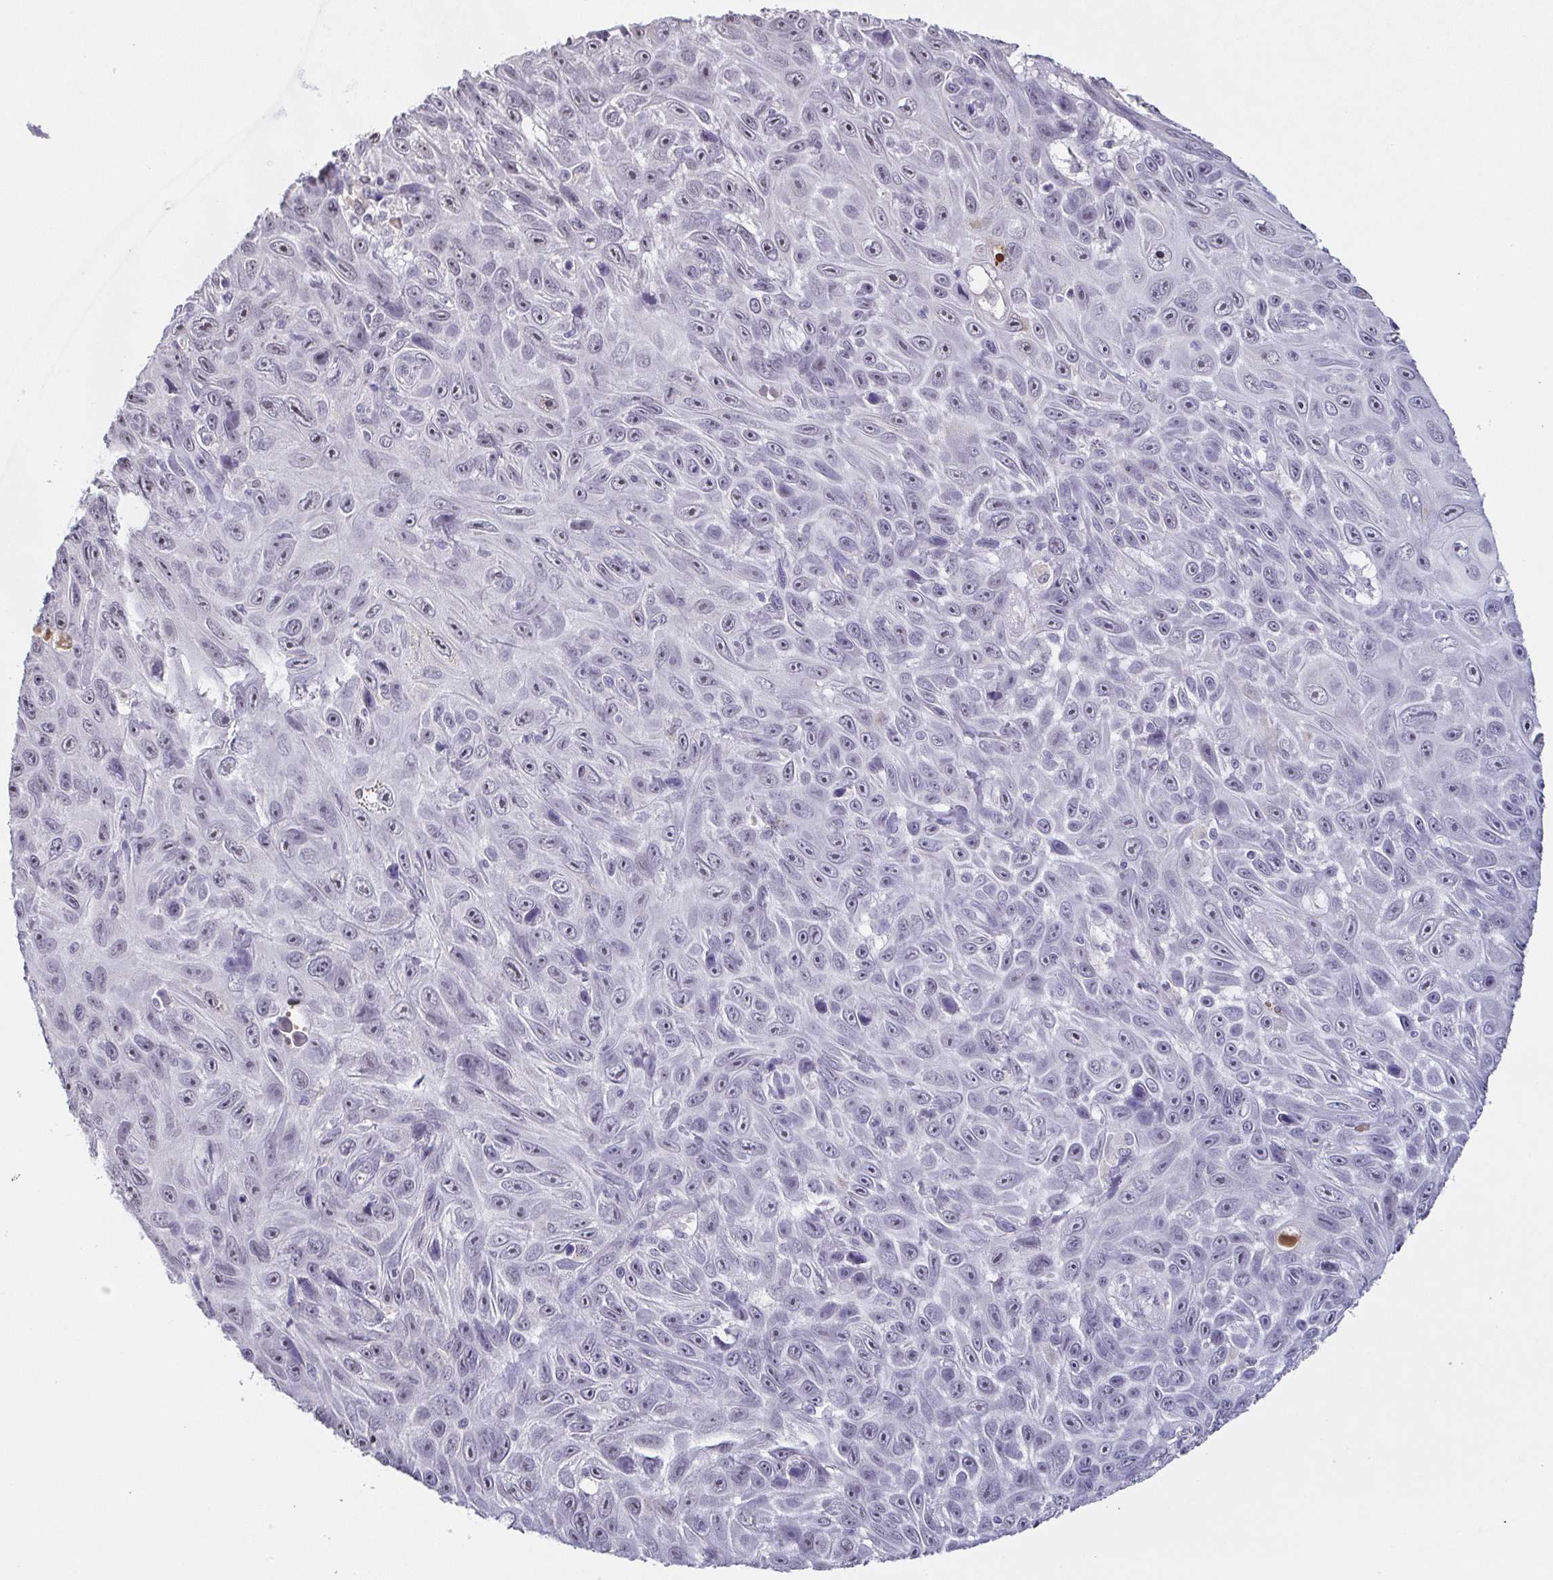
{"staining": {"intensity": "negative", "quantity": "none", "location": "none"}, "tissue": "skin cancer", "cell_type": "Tumor cells", "image_type": "cancer", "snomed": [{"axis": "morphology", "description": "Squamous cell carcinoma, NOS"}, {"axis": "topography", "description": "Skin"}], "caption": "This histopathology image is of skin squamous cell carcinoma stained with IHC to label a protein in brown with the nuclei are counter-stained blue. There is no staining in tumor cells.", "gene": "NEFH", "patient": {"sex": "male", "age": 82}}